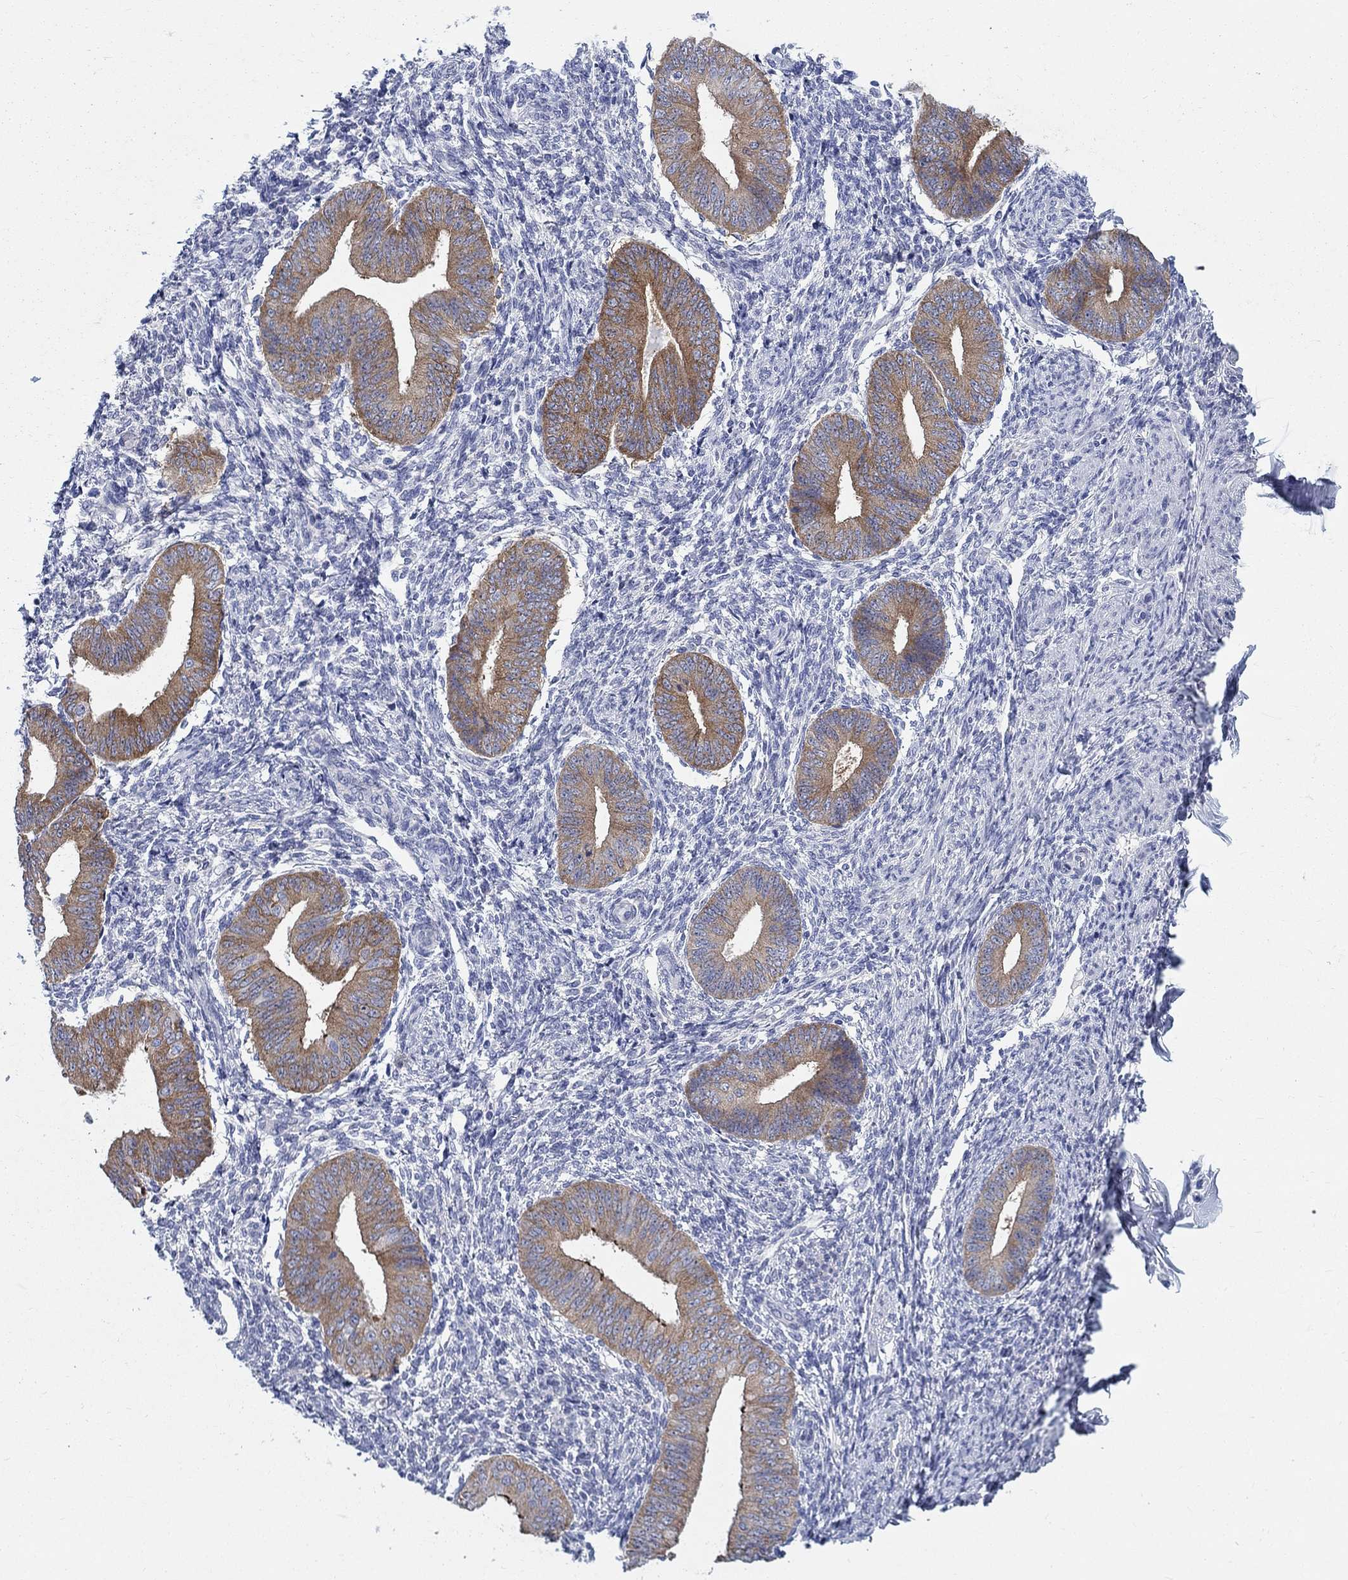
{"staining": {"intensity": "negative", "quantity": "none", "location": "none"}, "tissue": "endometrium", "cell_type": "Cells in endometrial stroma", "image_type": "normal", "snomed": [{"axis": "morphology", "description": "Normal tissue, NOS"}, {"axis": "topography", "description": "Endometrium"}], "caption": "Immunohistochemistry of normal endometrium reveals no positivity in cells in endometrial stroma. Nuclei are stained in blue.", "gene": "RAP1GAP", "patient": {"sex": "female", "age": 47}}